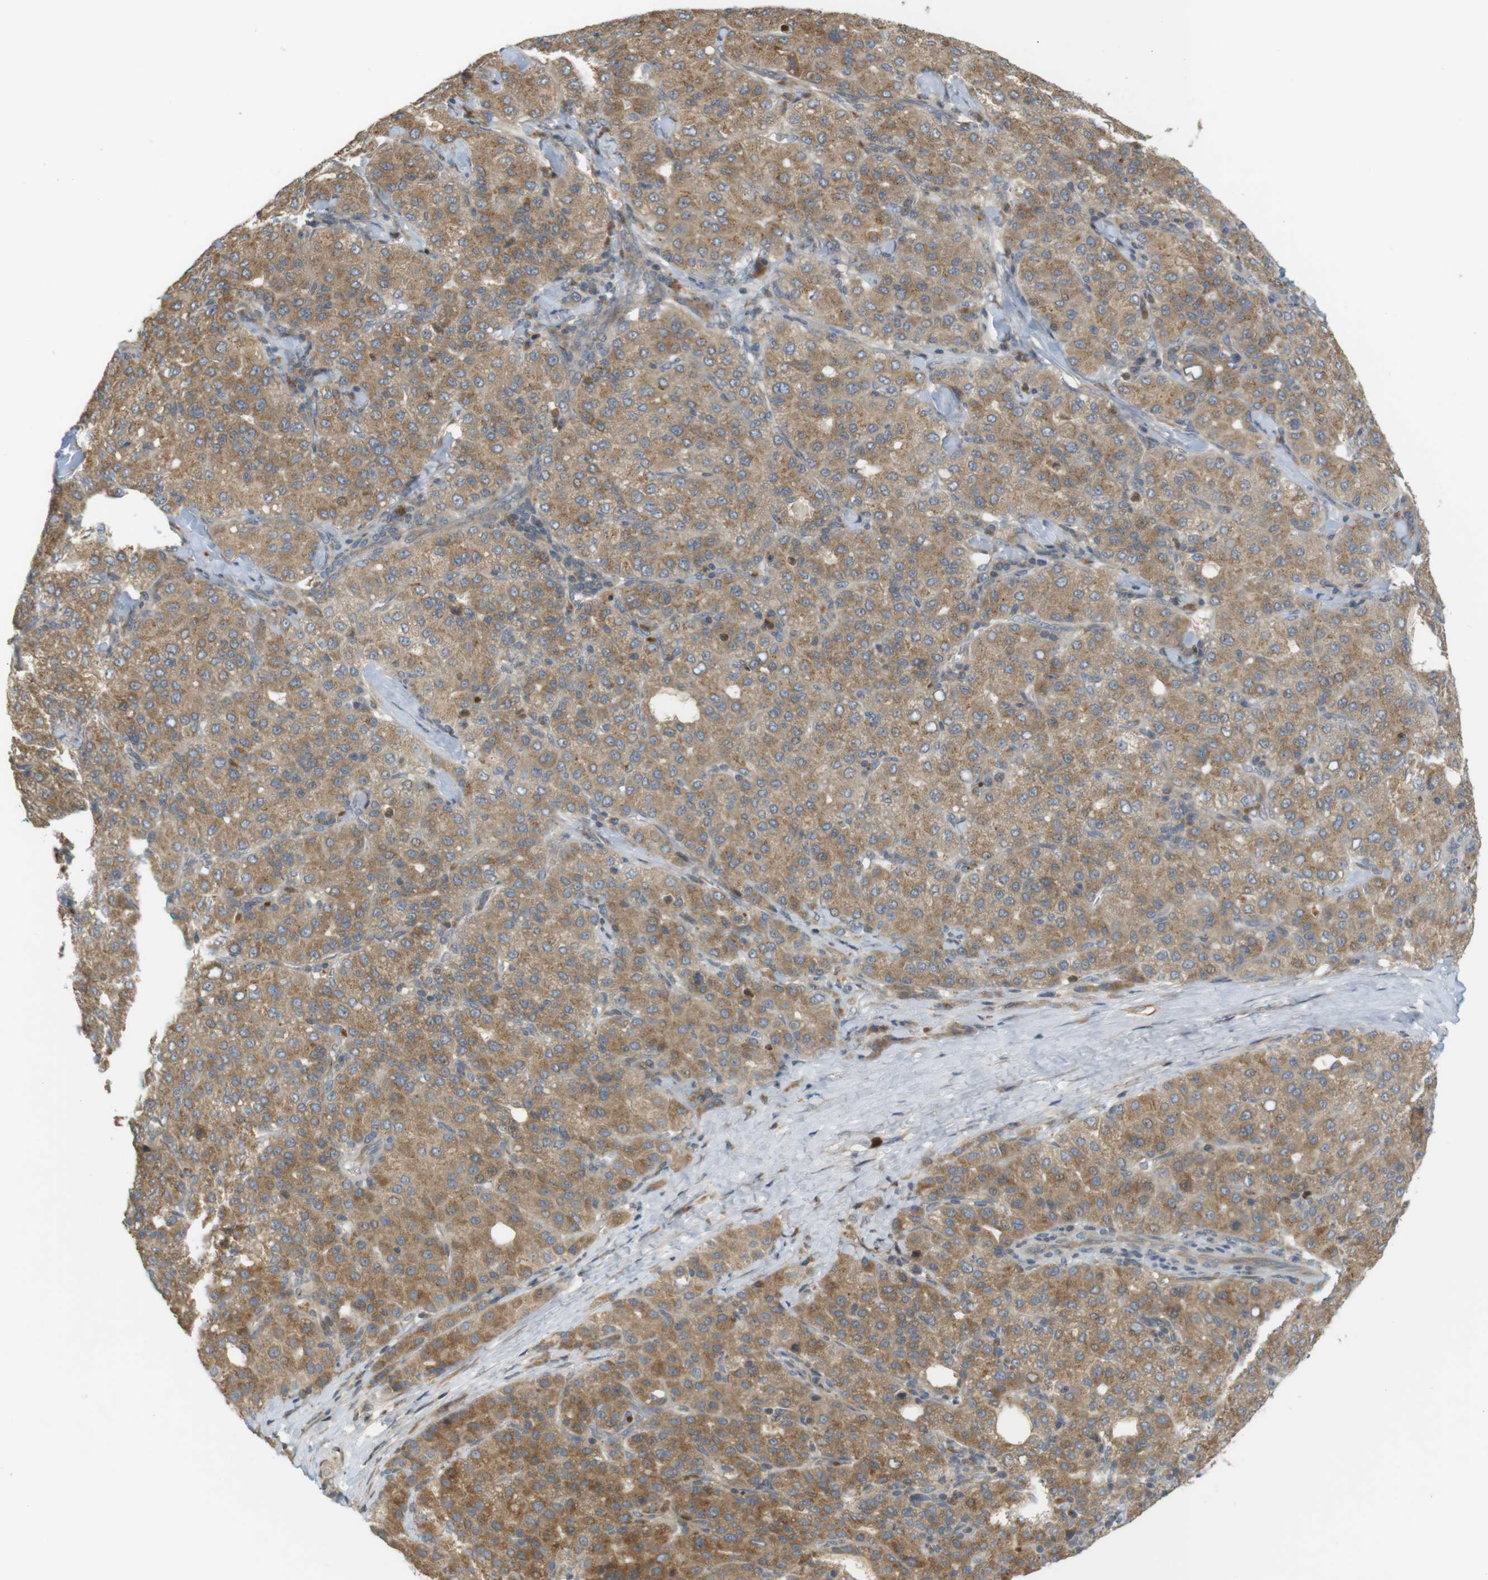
{"staining": {"intensity": "moderate", "quantity": ">75%", "location": "cytoplasmic/membranous"}, "tissue": "liver cancer", "cell_type": "Tumor cells", "image_type": "cancer", "snomed": [{"axis": "morphology", "description": "Carcinoma, Hepatocellular, NOS"}, {"axis": "topography", "description": "Liver"}], "caption": "Protein expression analysis of human liver cancer reveals moderate cytoplasmic/membranous staining in about >75% of tumor cells.", "gene": "CLRN3", "patient": {"sex": "male", "age": 65}}